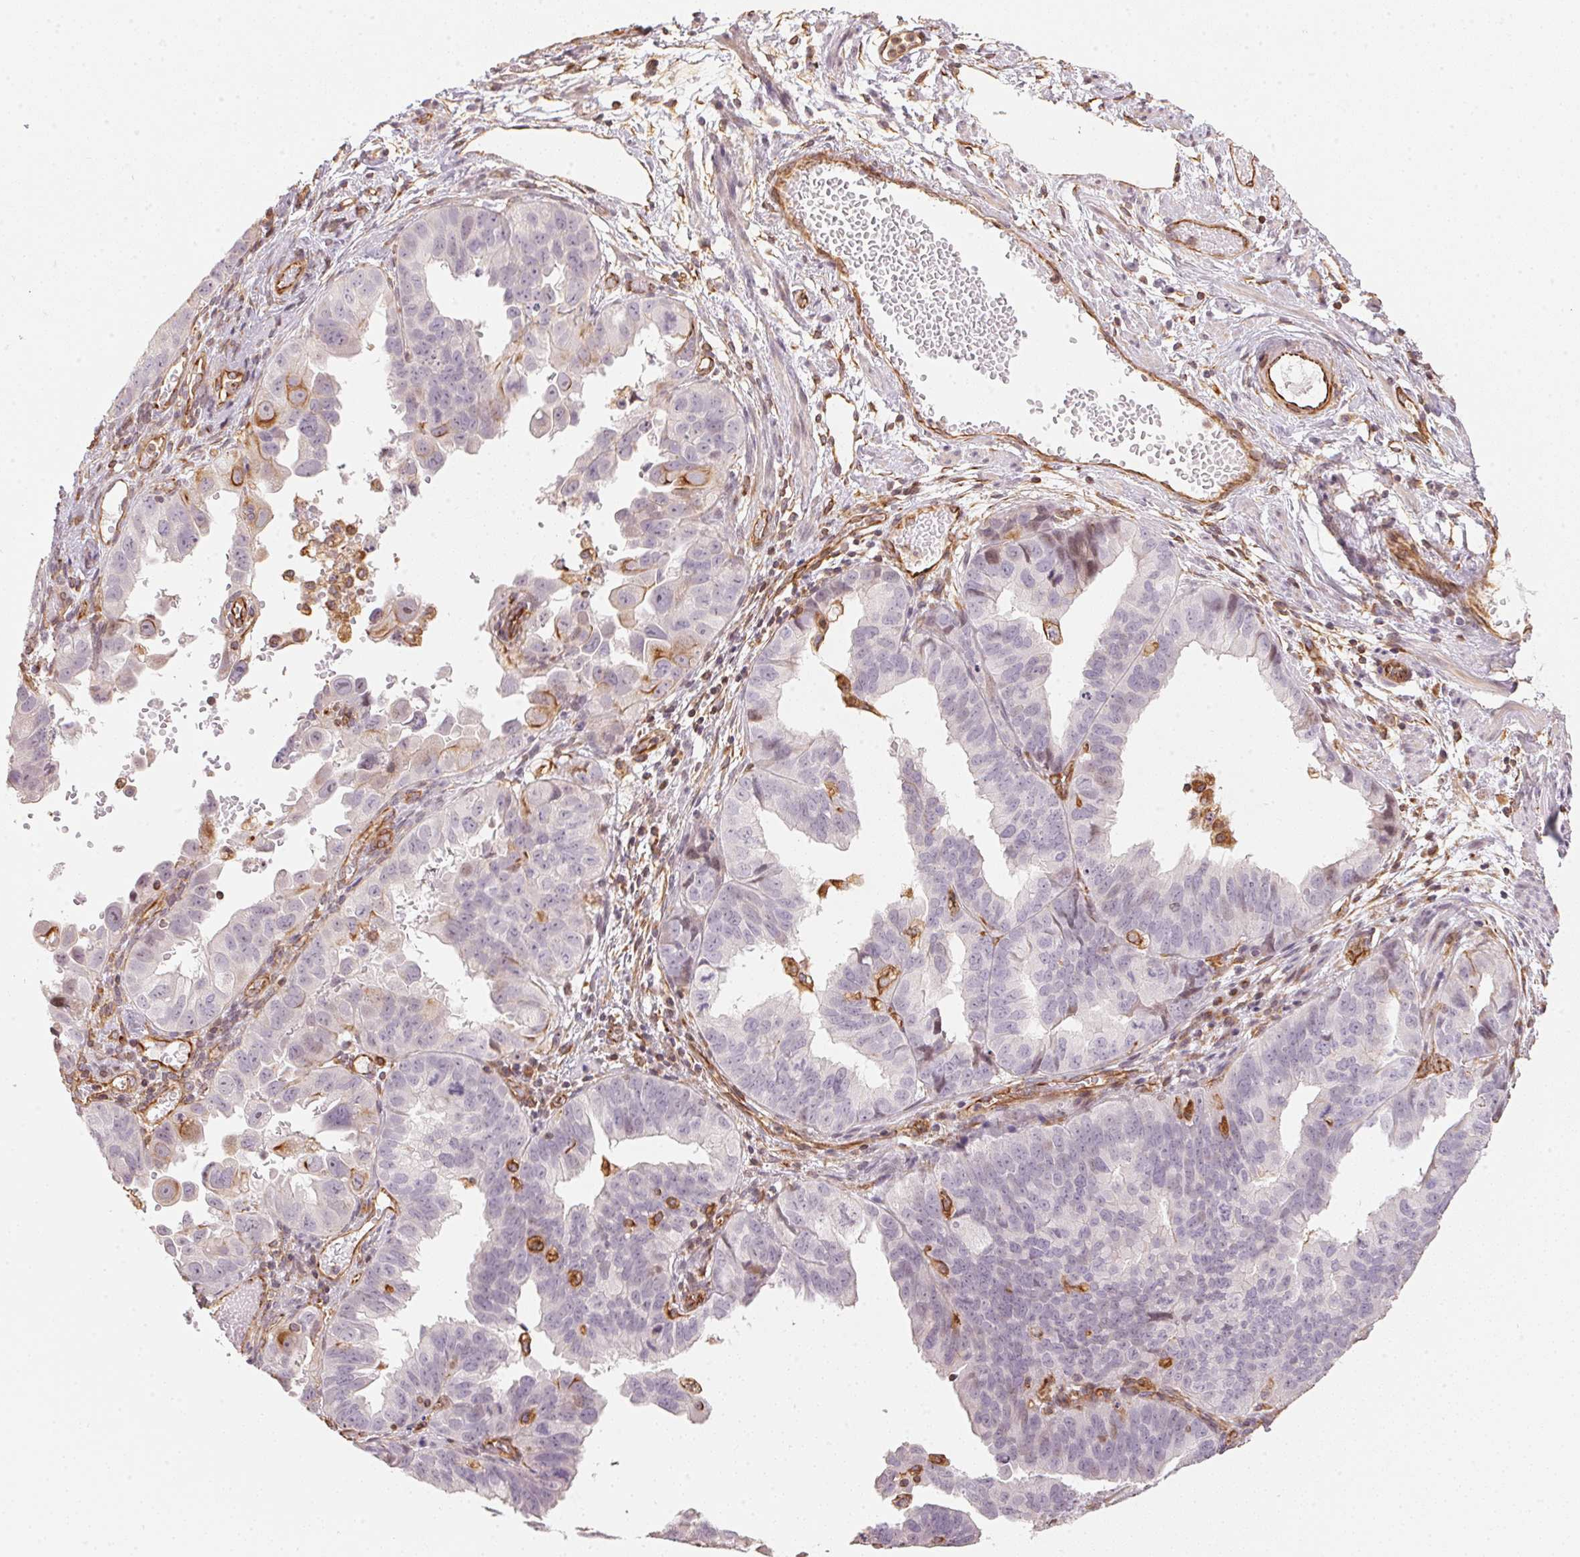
{"staining": {"intensity": "negative", "quantity": "none", "location": "none"}, "tissue": "ovarian cancer", "cell_type": "Tumor cells", "image_type": "cancer", "snomed": [{"axis": "morphology", "description": "Carcinoma, endometroid"}, {"axis": "topography", "description": "Ovary"}], "caption": "Tumor cells show no significant expression in endometroid carcinoma (ovarian).", "gene": "FOXR2", "patient": {"sex": "female", "age": 85}}